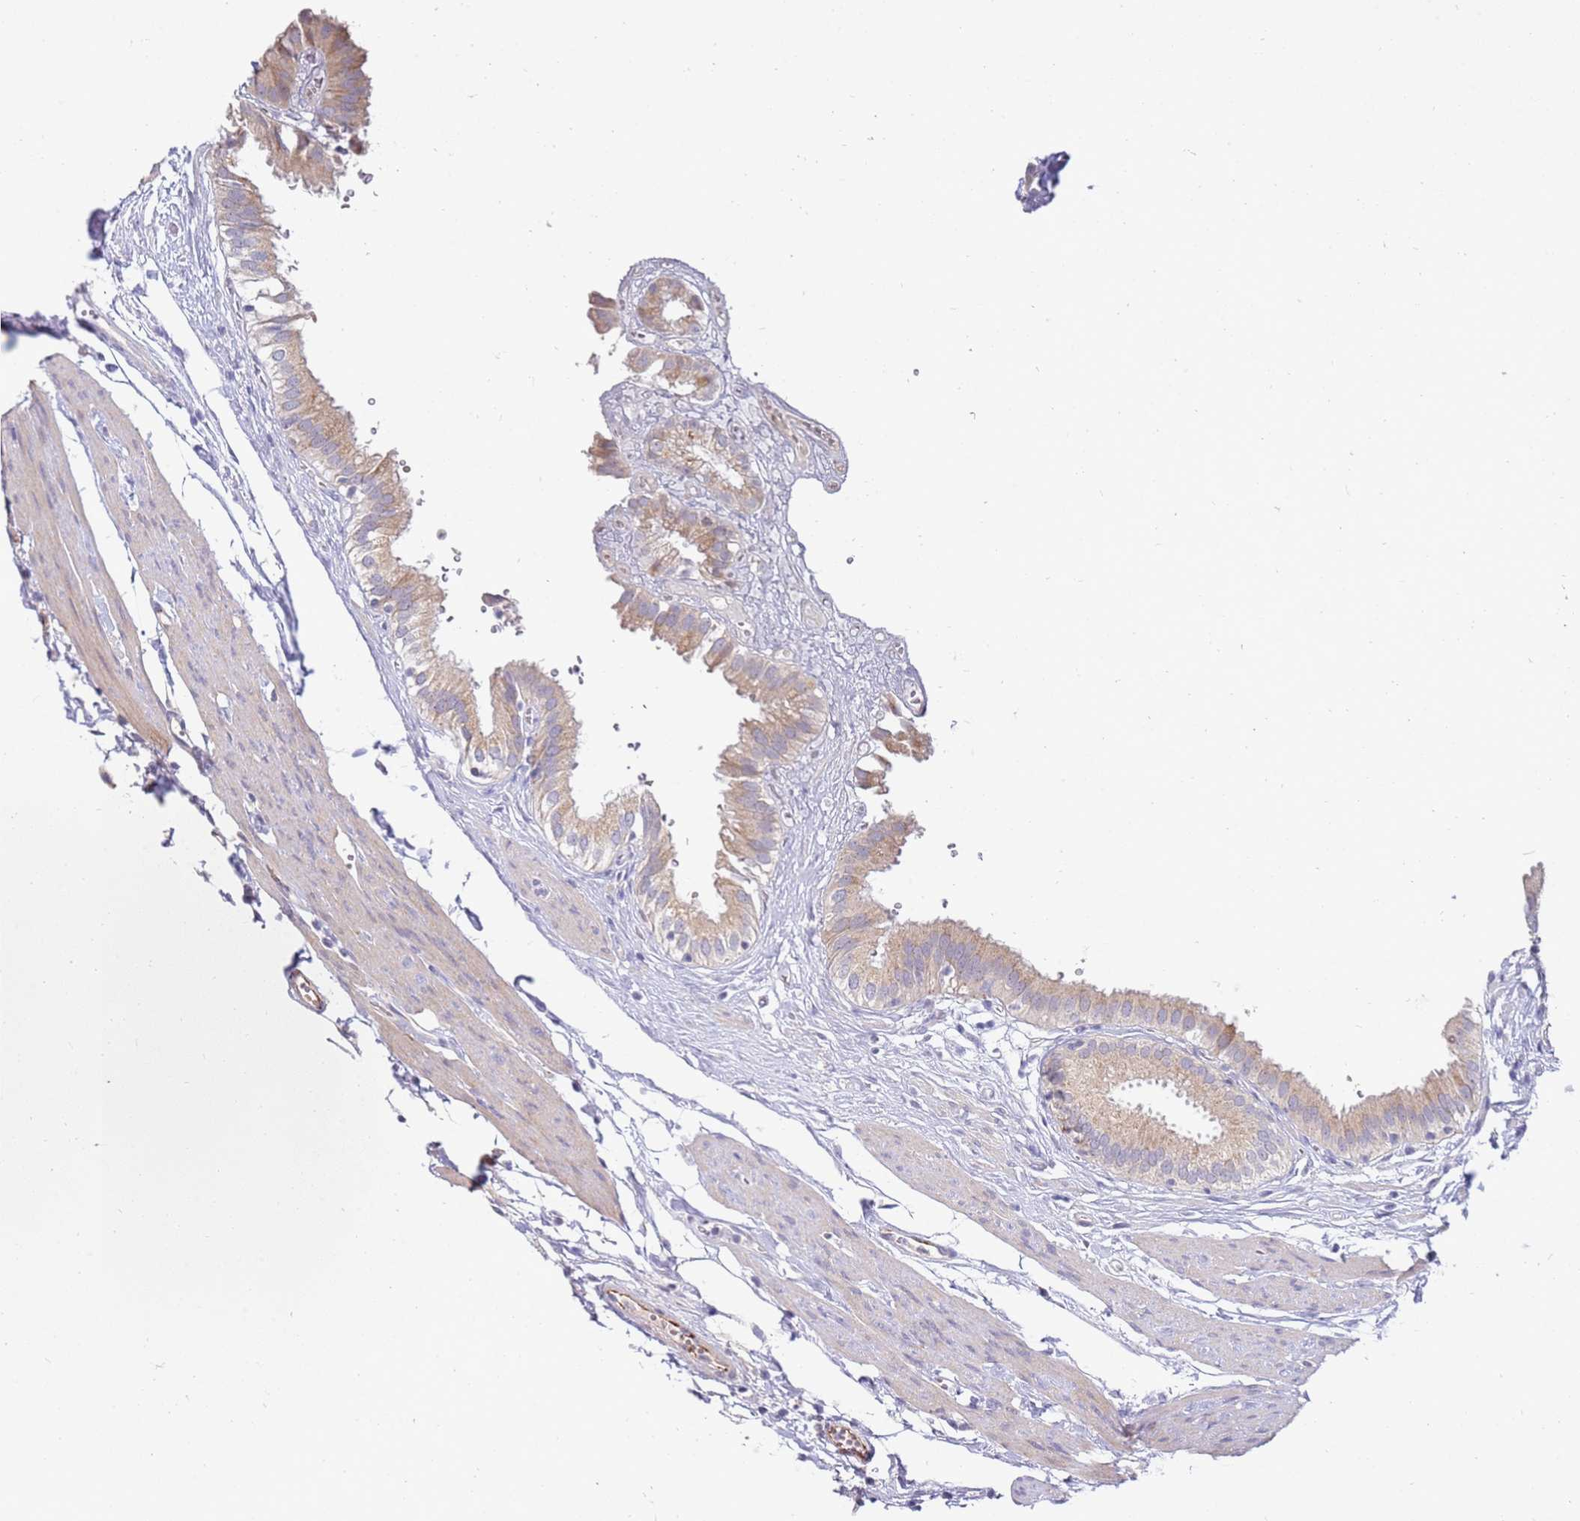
{"staining": {"intensity": "weak", "quantity": ">75%", "location": "cytoplasmic/membranous"}, "tissue": "gallbladder", "cell_type": "Glandular cells", "image_type": "normal", "snomed": [{"axis": "morphology", "description": "Normal tissue, NOS"}, {"axis": "topography", "description": "Gallbladder"}], "caption": "Immunohistochemistry (DAB) staining of normal gallbladder reveals weak cytoplasmic/membranous protein expression in about >75% of glandular cells. (DAB = brown stain, brightfield microscopy at high magnification).", "gene": "NMUR2", "patient": {"sex": "female", "age": 61}}